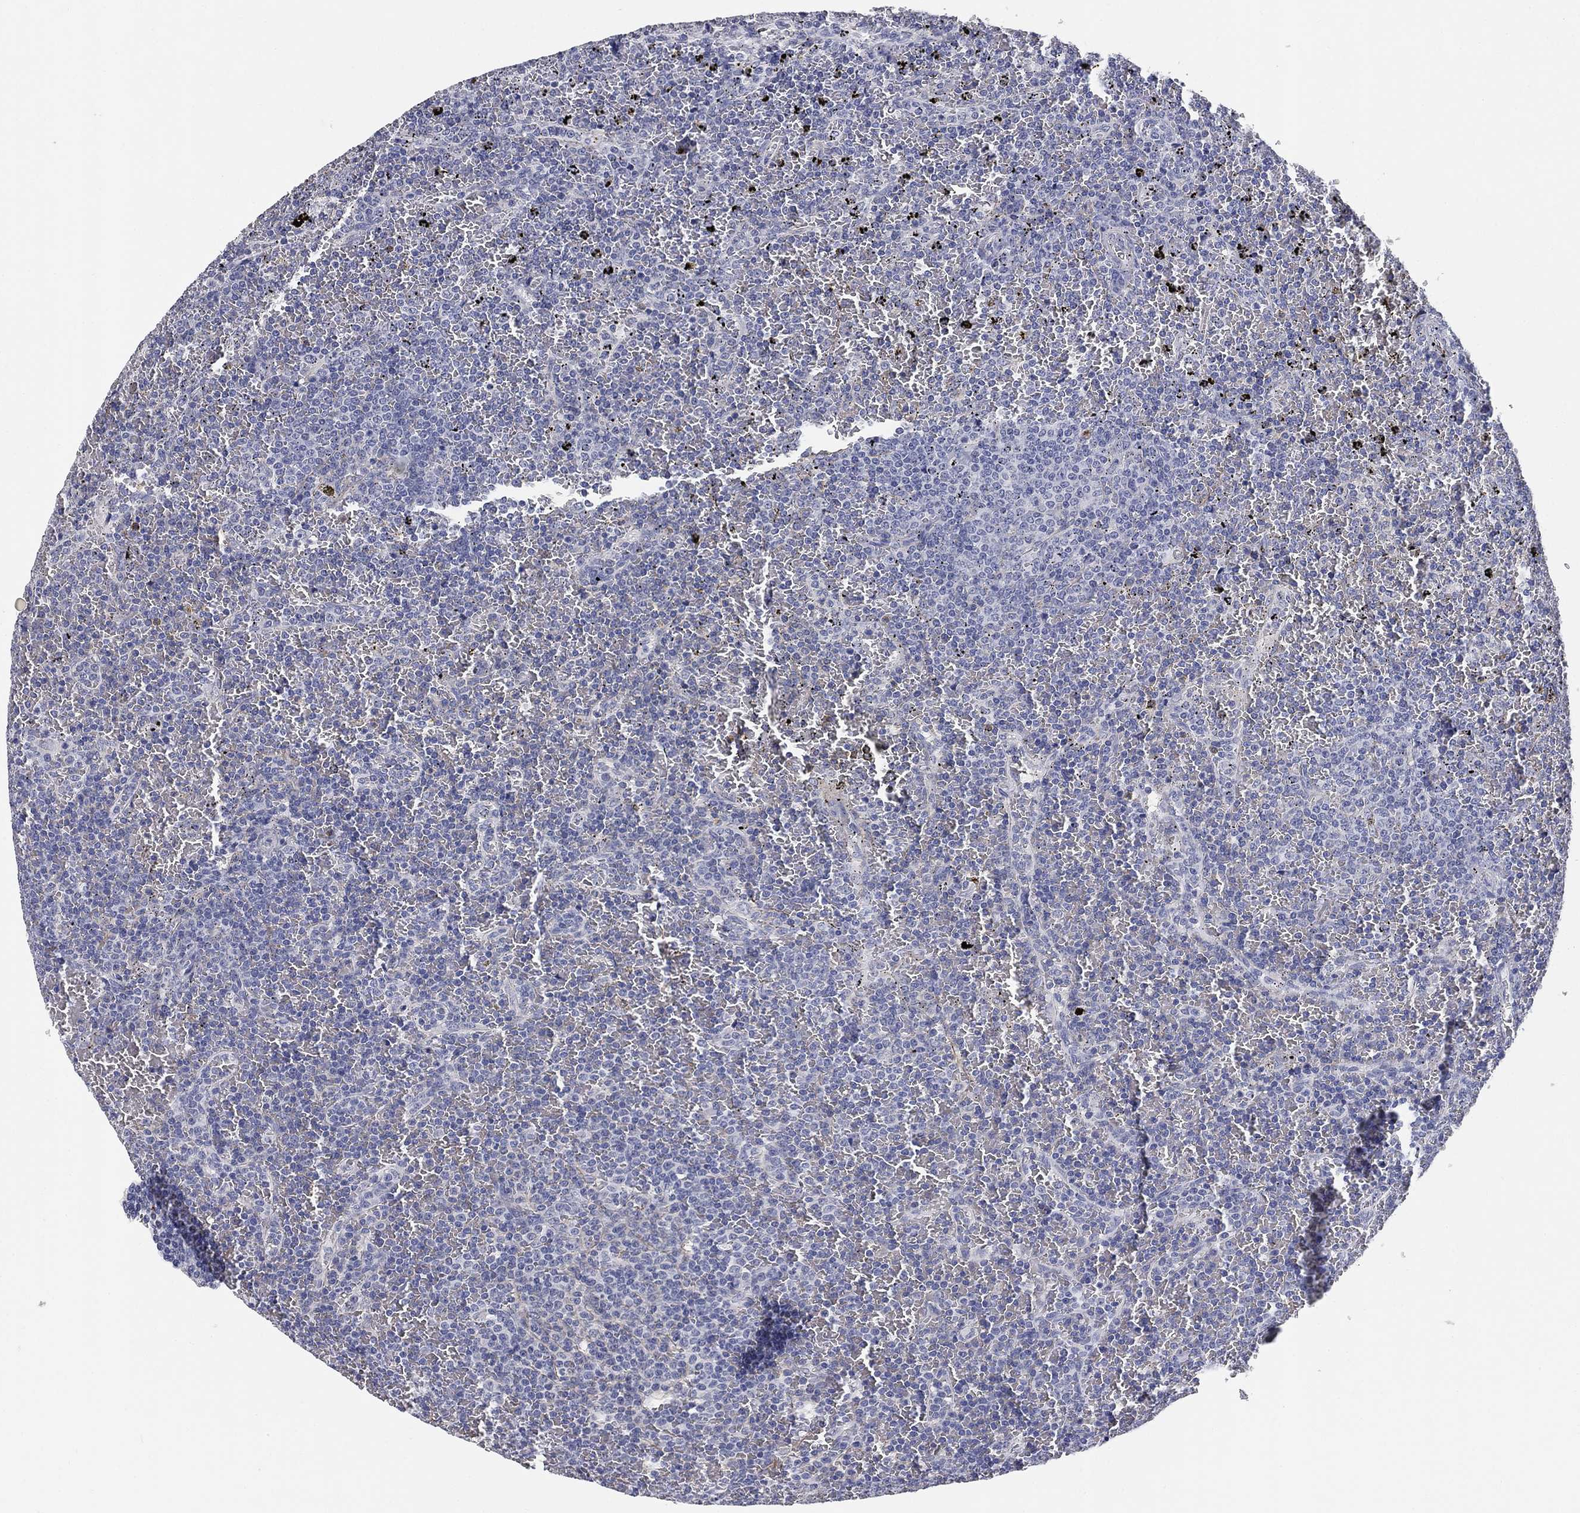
{"staining": {"intensity": "negative", "quantity": "none", "location": "none"}, "tissue": "lymphoma", "cell_type": "Tumor cells", "image_type": "cancer", "snomed": [{"axis": "morphology", "description": "Malignant lymphoma, non-Hodgkin's type, Low grade"}, {"axis": "topography", "description": "Spleen"}], "caption": "Lymphoma was stained to show a protein in brown. There is no significant expression in tumor cells.", "gene": "OTUB2", "patient": {"sex": "female", "age": 77}}